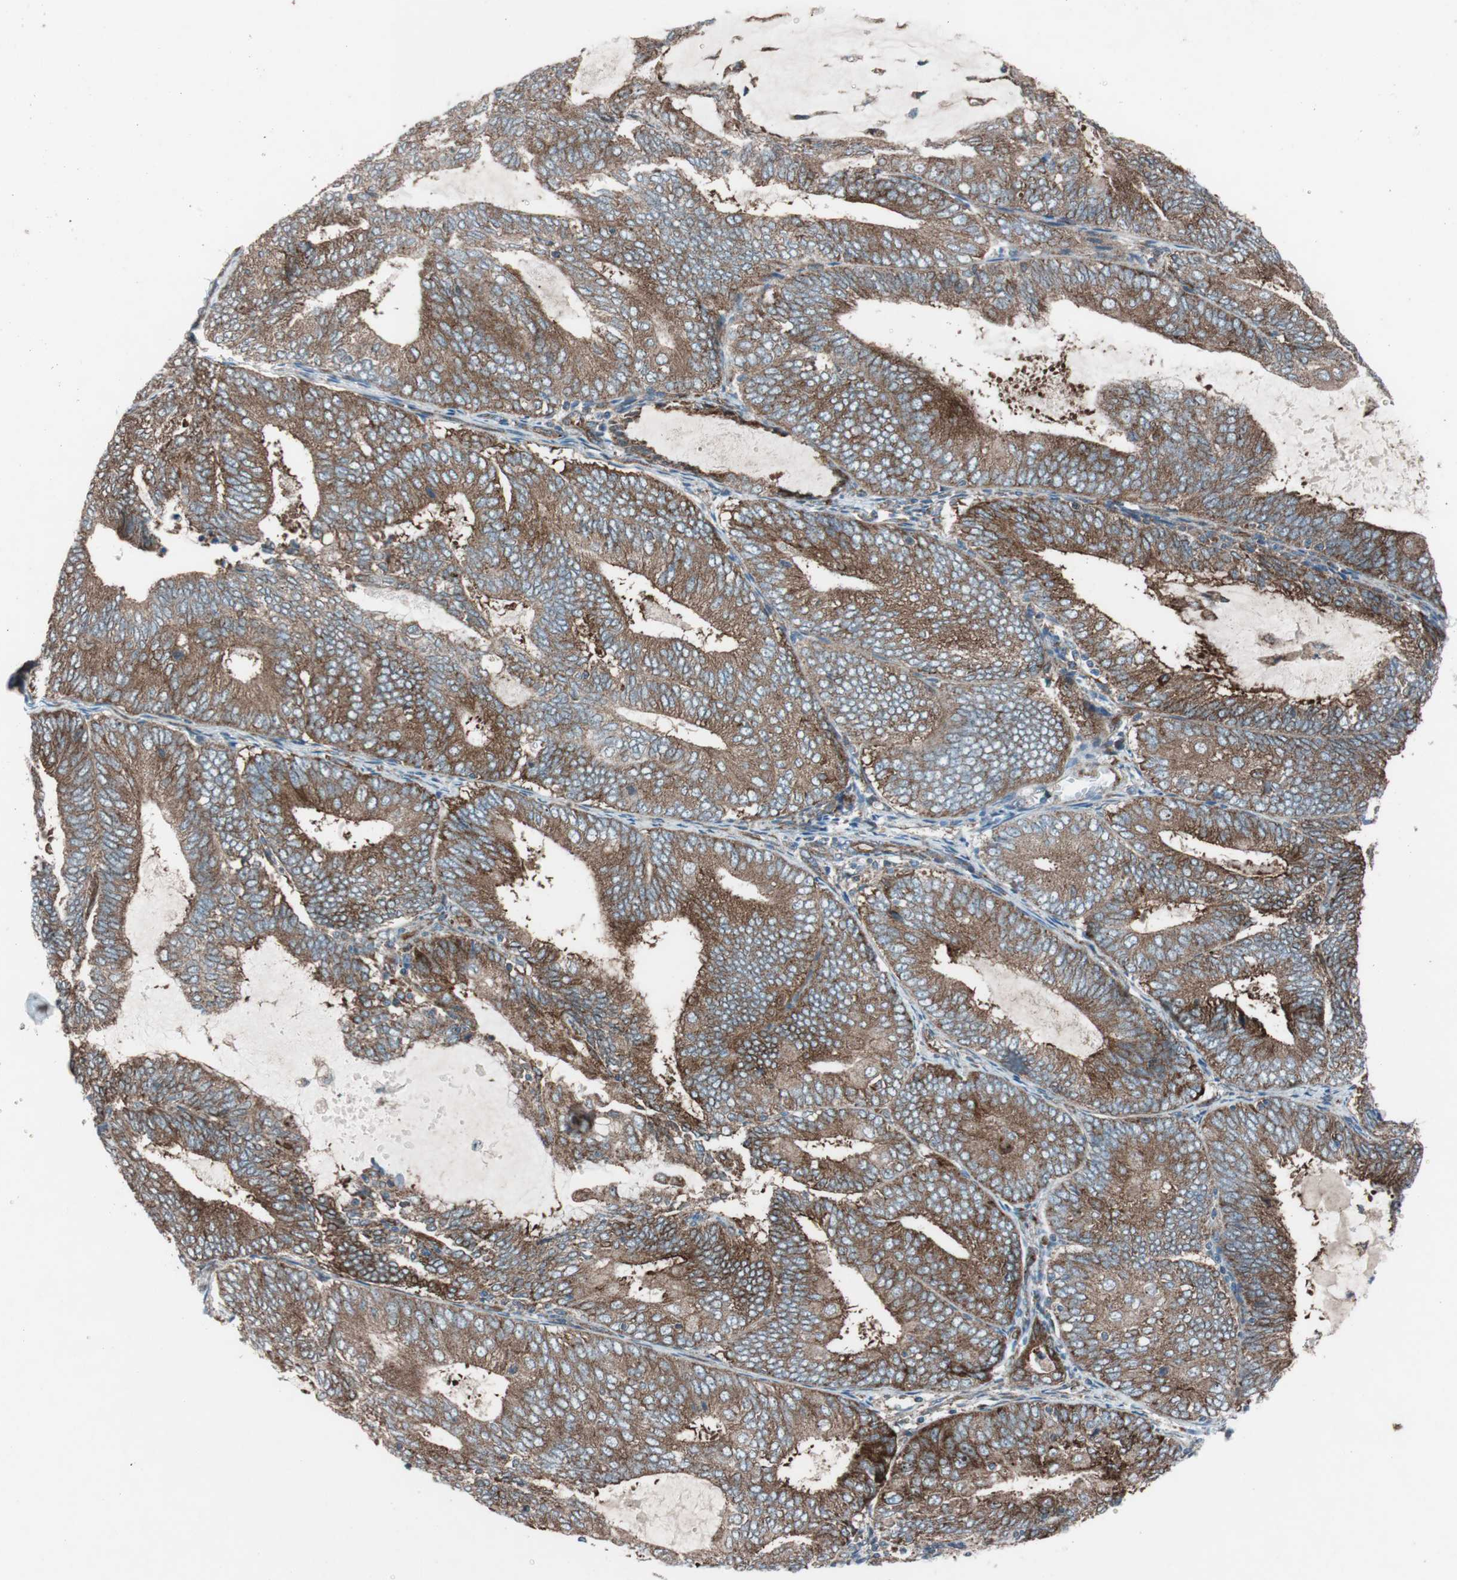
{"staining": {"intensity": "strong", "quantity": ">75%", "location": "cytoplasmic/membranous"}, "tissue": "endometrial cancer", "cell_type": "Tumor cells", "image_type": "cancer", "snomed": [{"axis": "morphology", "description": "Adenocarcinoma, NOS"}, {"axis": "topography", "description": "Endometrium"}], "caption": "Protein staining of adenocarcinoma (endometrial) tissue displays strong cytoplasmic/membranous positivity in approximately >75% of tumor cells. Ihc stains the protein of interest in brown and the nuclei are stained blue.", "gene": "CCL14", "patient": {"sex": "female", "age": 81}}